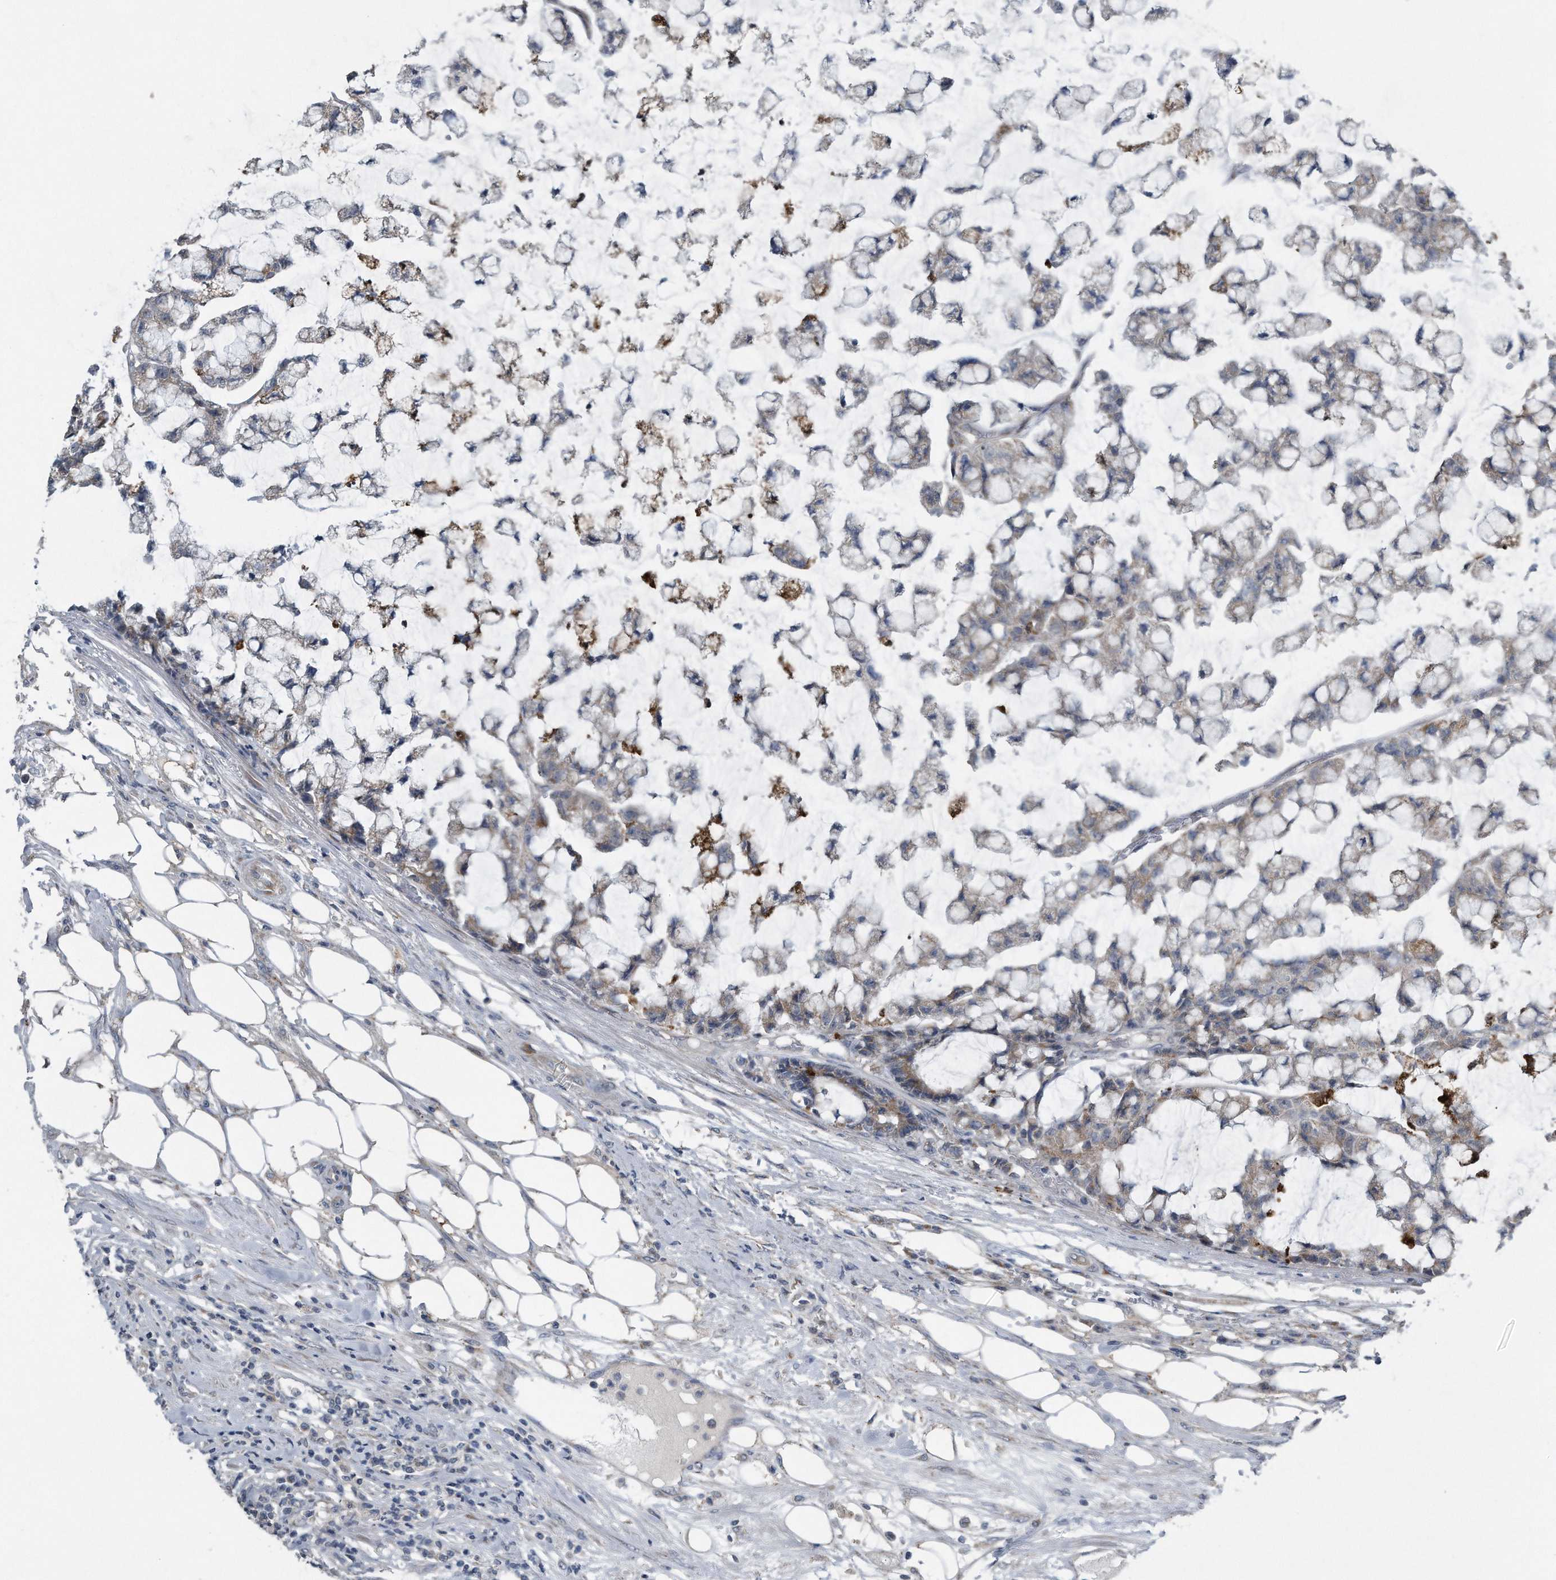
{"staining": {"intensity": "moderate", "quantity": "<25%", "location": "cytoplasmic/membranous"}, "tissue": "colorectal cancer", "cell_type": "Tumor cells", "image_type": "cancer", "snomed": [{"axis": "morphology", "description": "Adenocarcinoma, NOS"}, {"axis": "topography", "description": "Colon"}], "caption": "Colorectal cancer (adenocarcinoma) stained with a brown dye exhibits moderate cytoplasmic/membranous positive staining in approximately <25% of tumor cells.", "gene": "LYRM4", "patient": {"sex": "female", "age": 84}}